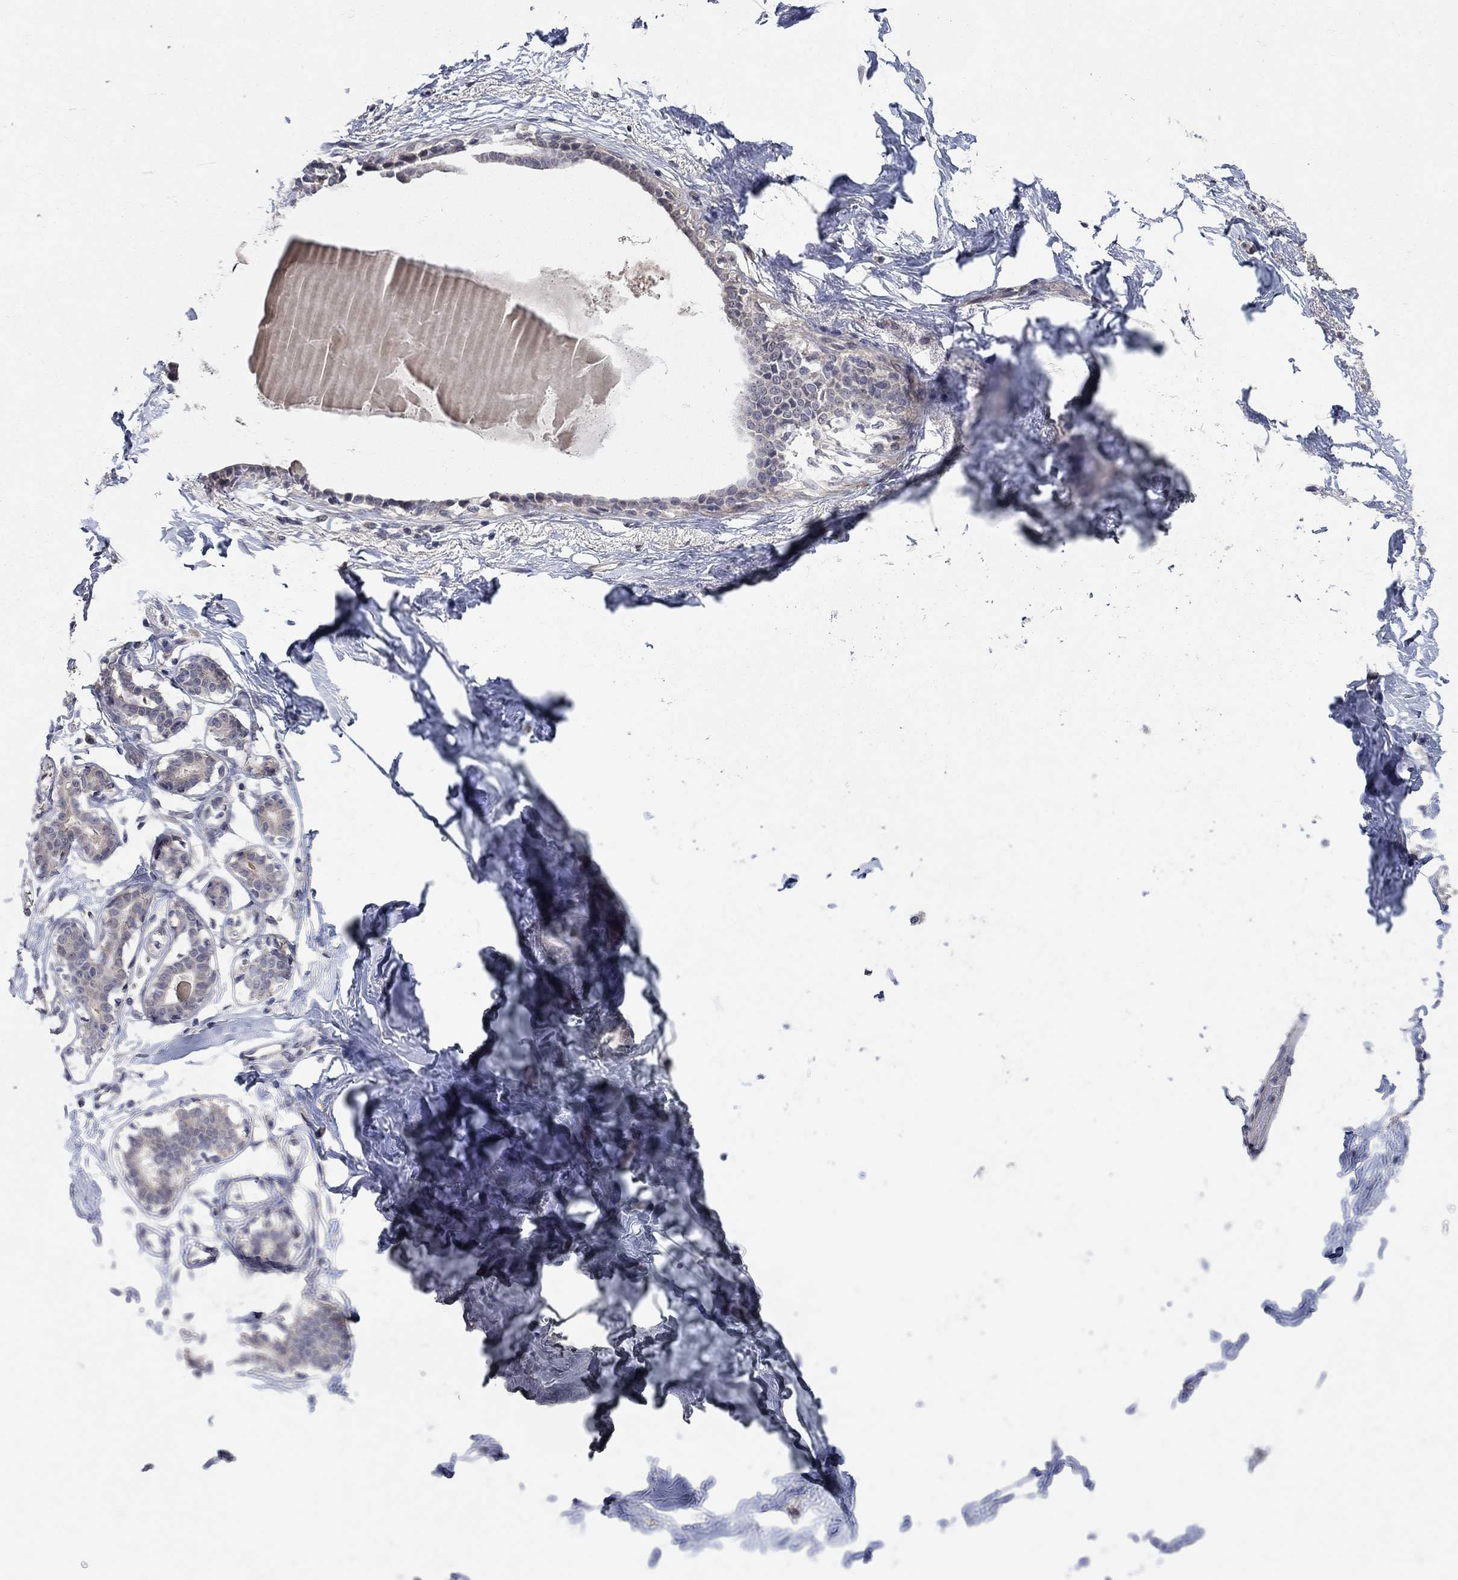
{"staining": {"intensity": "negative", "quantity": "none", "location": "none"}, "tissue": "breast", "cell_type": "Adipocytes", "image_type": "normal", "snomed": [{"axis": "morphology", "description": "Normal tissue, NOS"}, {"axis": "morphology", "description": "Lobular carcinoma, in situ"}, {"axis": "topography", "description": "Breast"}], "caption": "There is no significant positivity in adipocytes of breast. The staining was performed using DAB to visualize the protein expression in brown, while the nuclei were stained in blue with hematoxylin (Magnification: 20x).", "gene": "WASF3", "patient": {"sex": "female", "age": 35}}